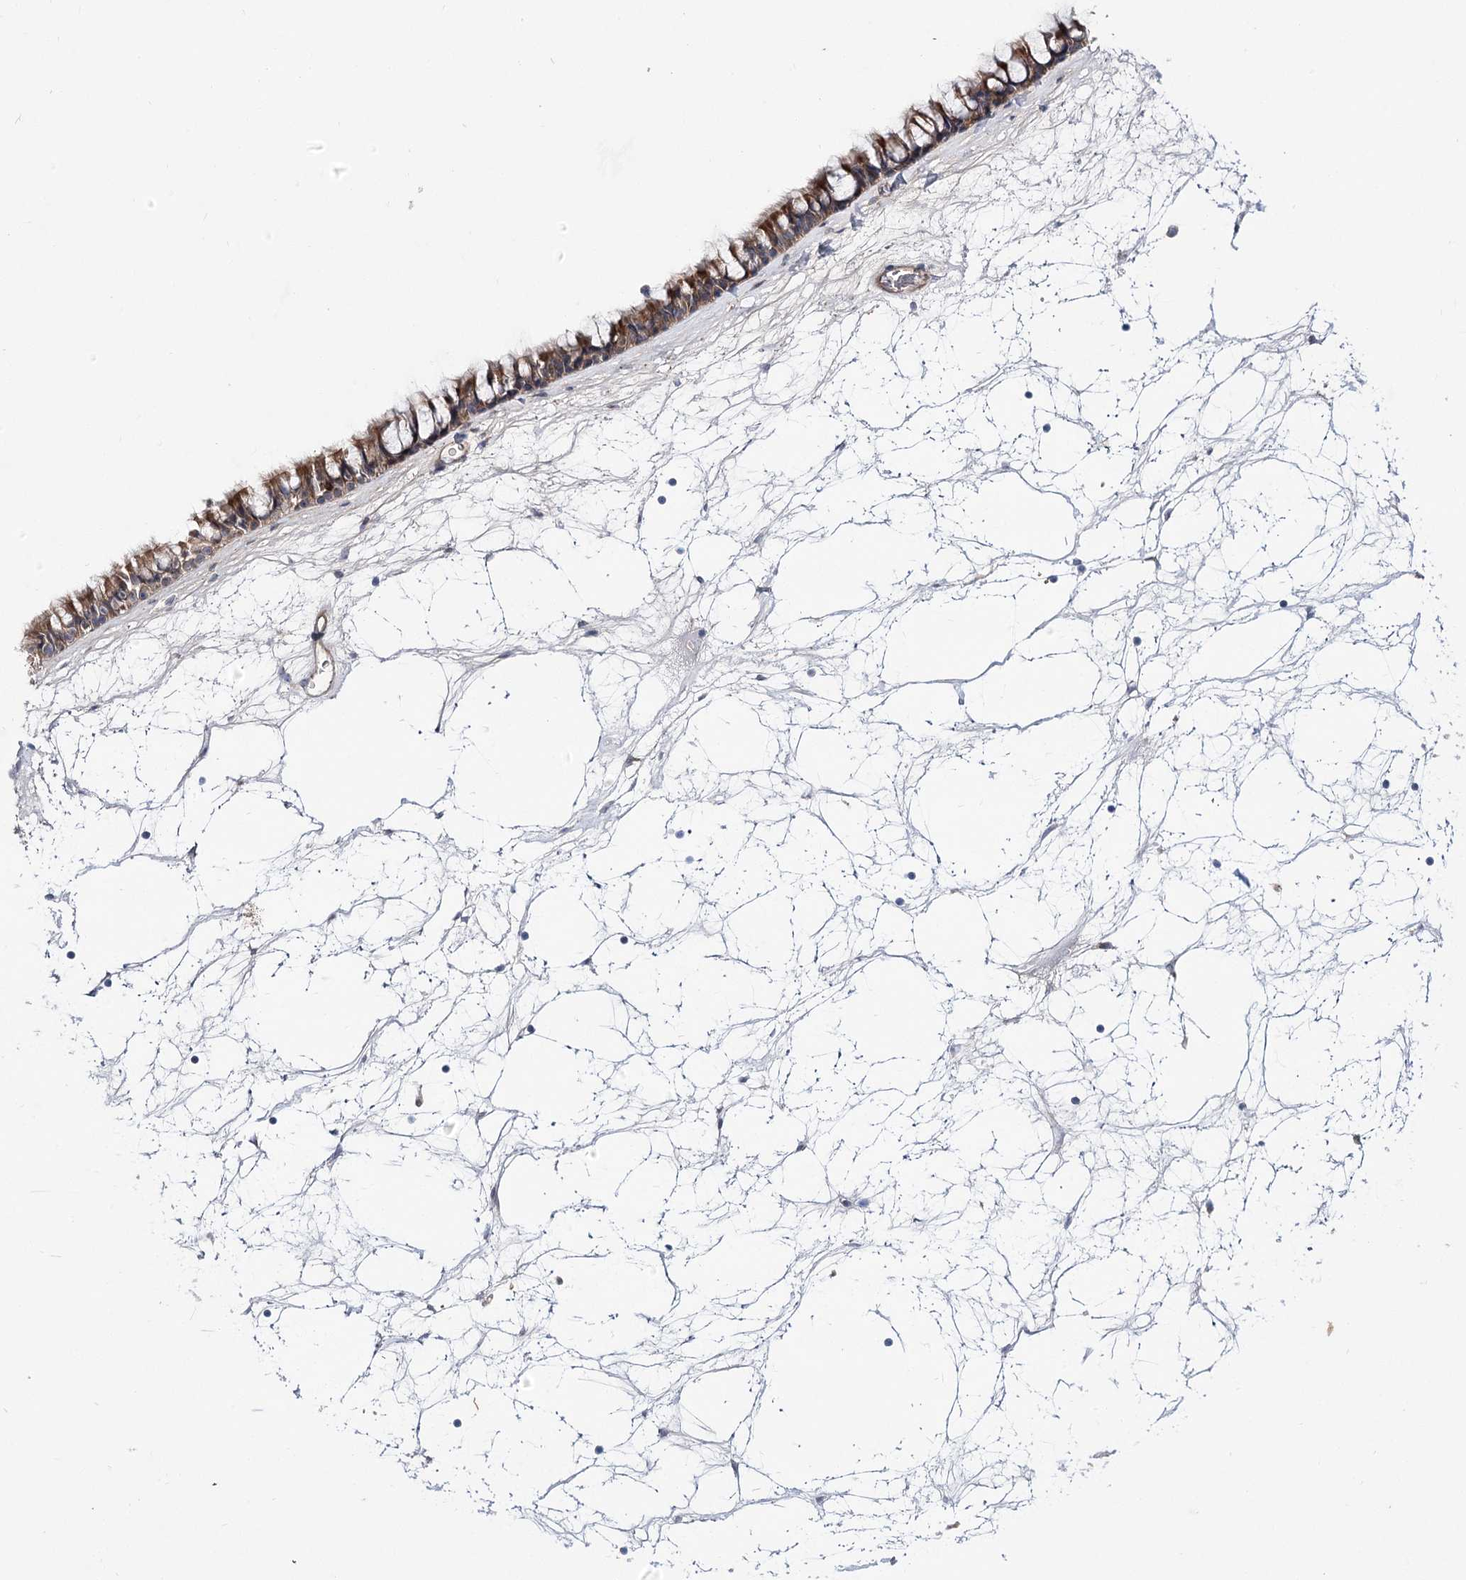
{"staining": {"intensity": "moderate", "quantity": ">75%", "location": "cytoplasmic/membranous"}, "tissue": "nasopharynx", "cell_type": "Respiratory epithelial cells", "image_type": "normal", "snomed": [{"axis": "morphology", "description": "Normal tissue, NOS"}, {"axis": "topography", "description": "Nasopharynx"}], "caption": "This image shows immunohistochemistry staining of benign nasopharynx, with medium moderate cytoplasmic/membranous positivity in approximately >75% of respiratory epithelial cells.", "gene": "ARHGAP32", "patient": {"sex": "male", "age": 64}}